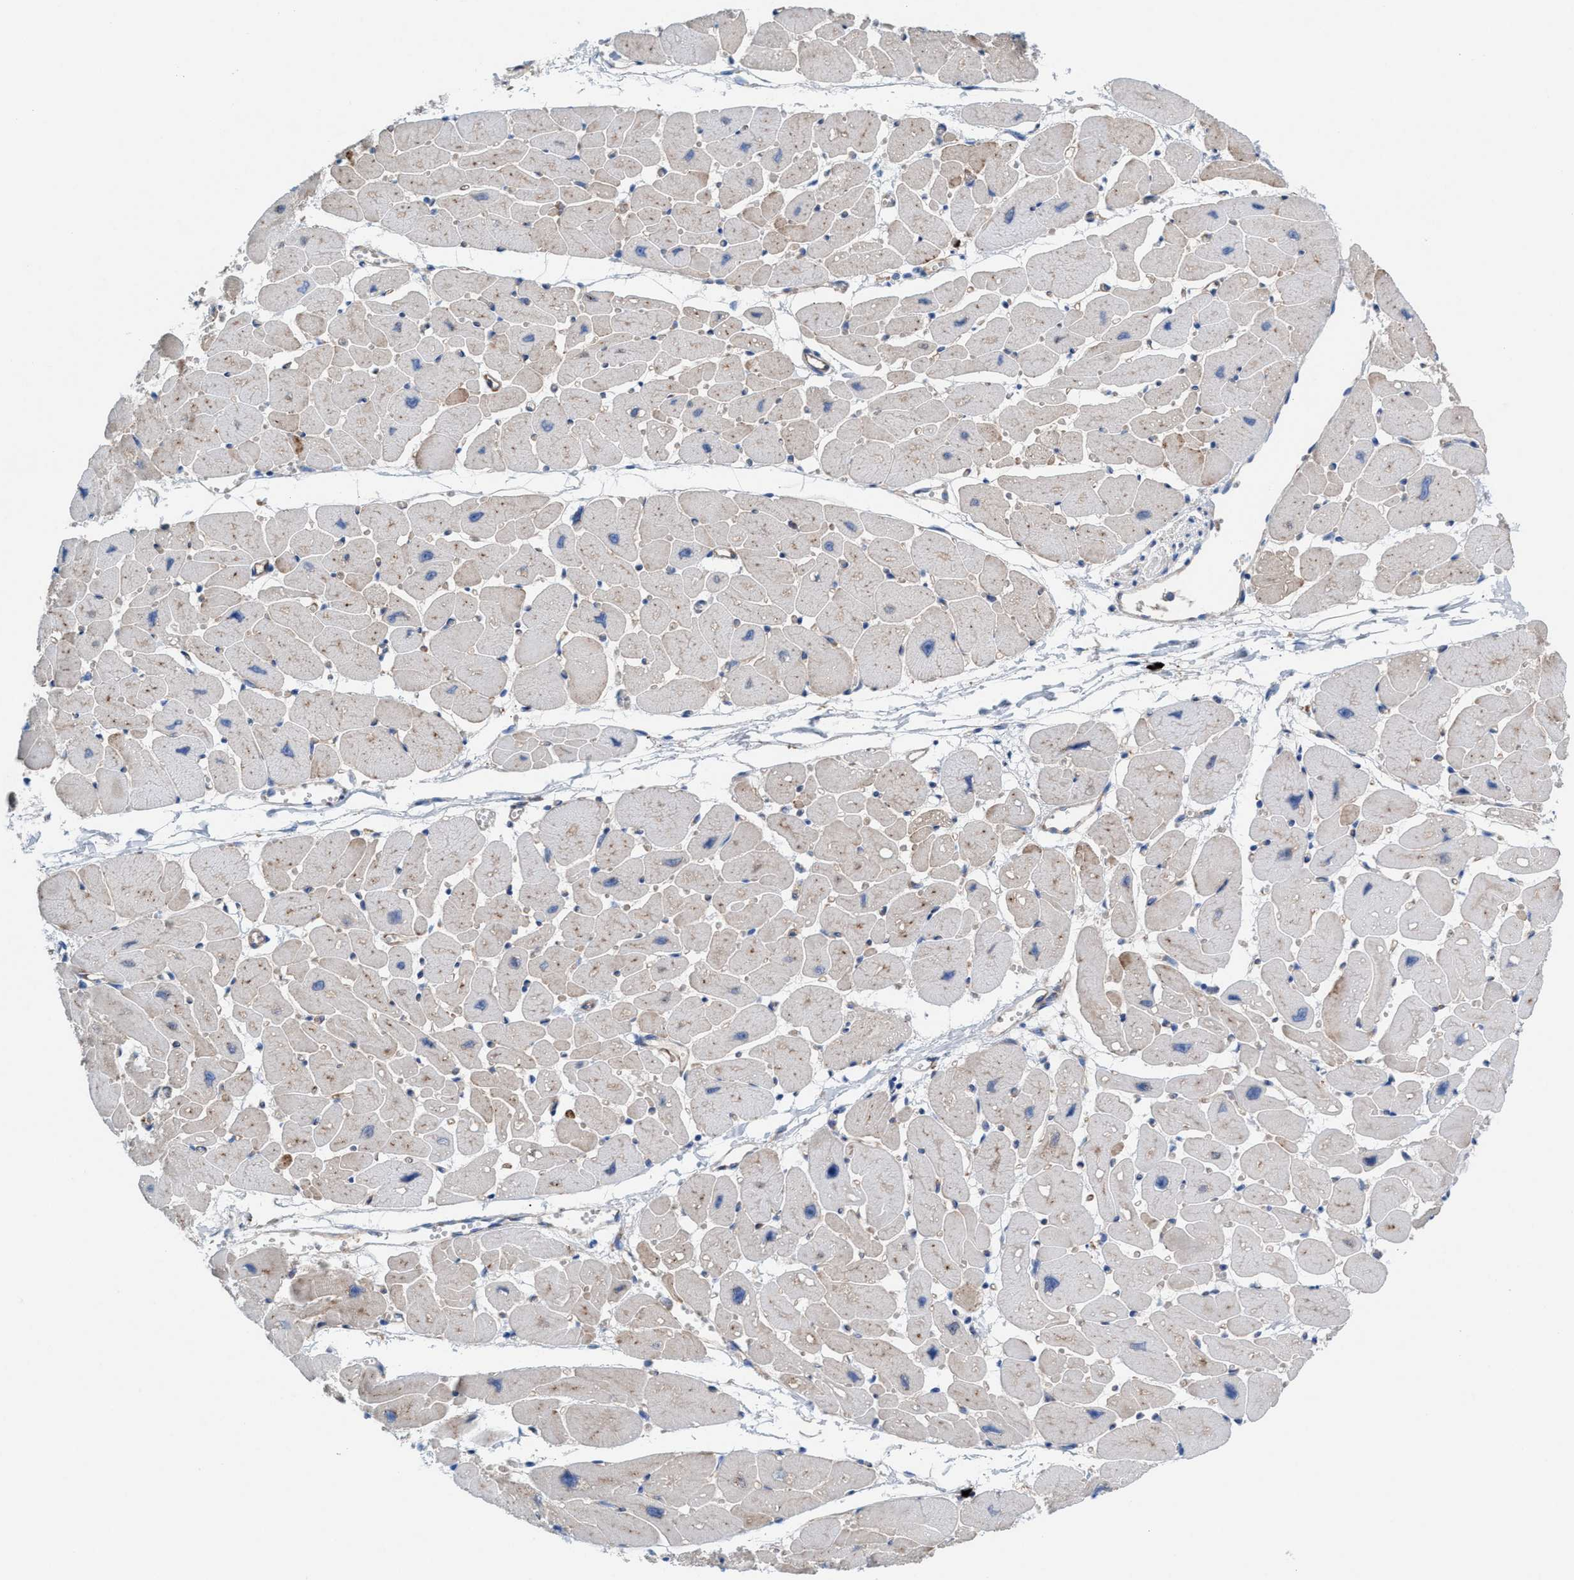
{"staining": {"intensity": "moderate", "quantity": "25%-75%", "location": "cytoplasmic/membranous"}, "tissue": "heart muscle", "cell_type": "Cardiomyocytes", "image_type": "normal", "snomed": [{"axis": "morphology", "description": "Normal tissue, NOS"}, {"axis": "topography", "description": "Heart"}], "caption": "Immunohistochemistry staining of normal heart muscle, which reveals medium levels of moderate cytoplasmic/membranous positivity in about 25%-75% of cardiomyocytes indicating moderate cytoplasmic/membranous protein staining. The staining was performed using DAB (brown) for protein detection and nuclei were counterstained in hematoxylin (blue).", "gene": "NYAP1", "patient": {"sex": "female", "age": 54}}